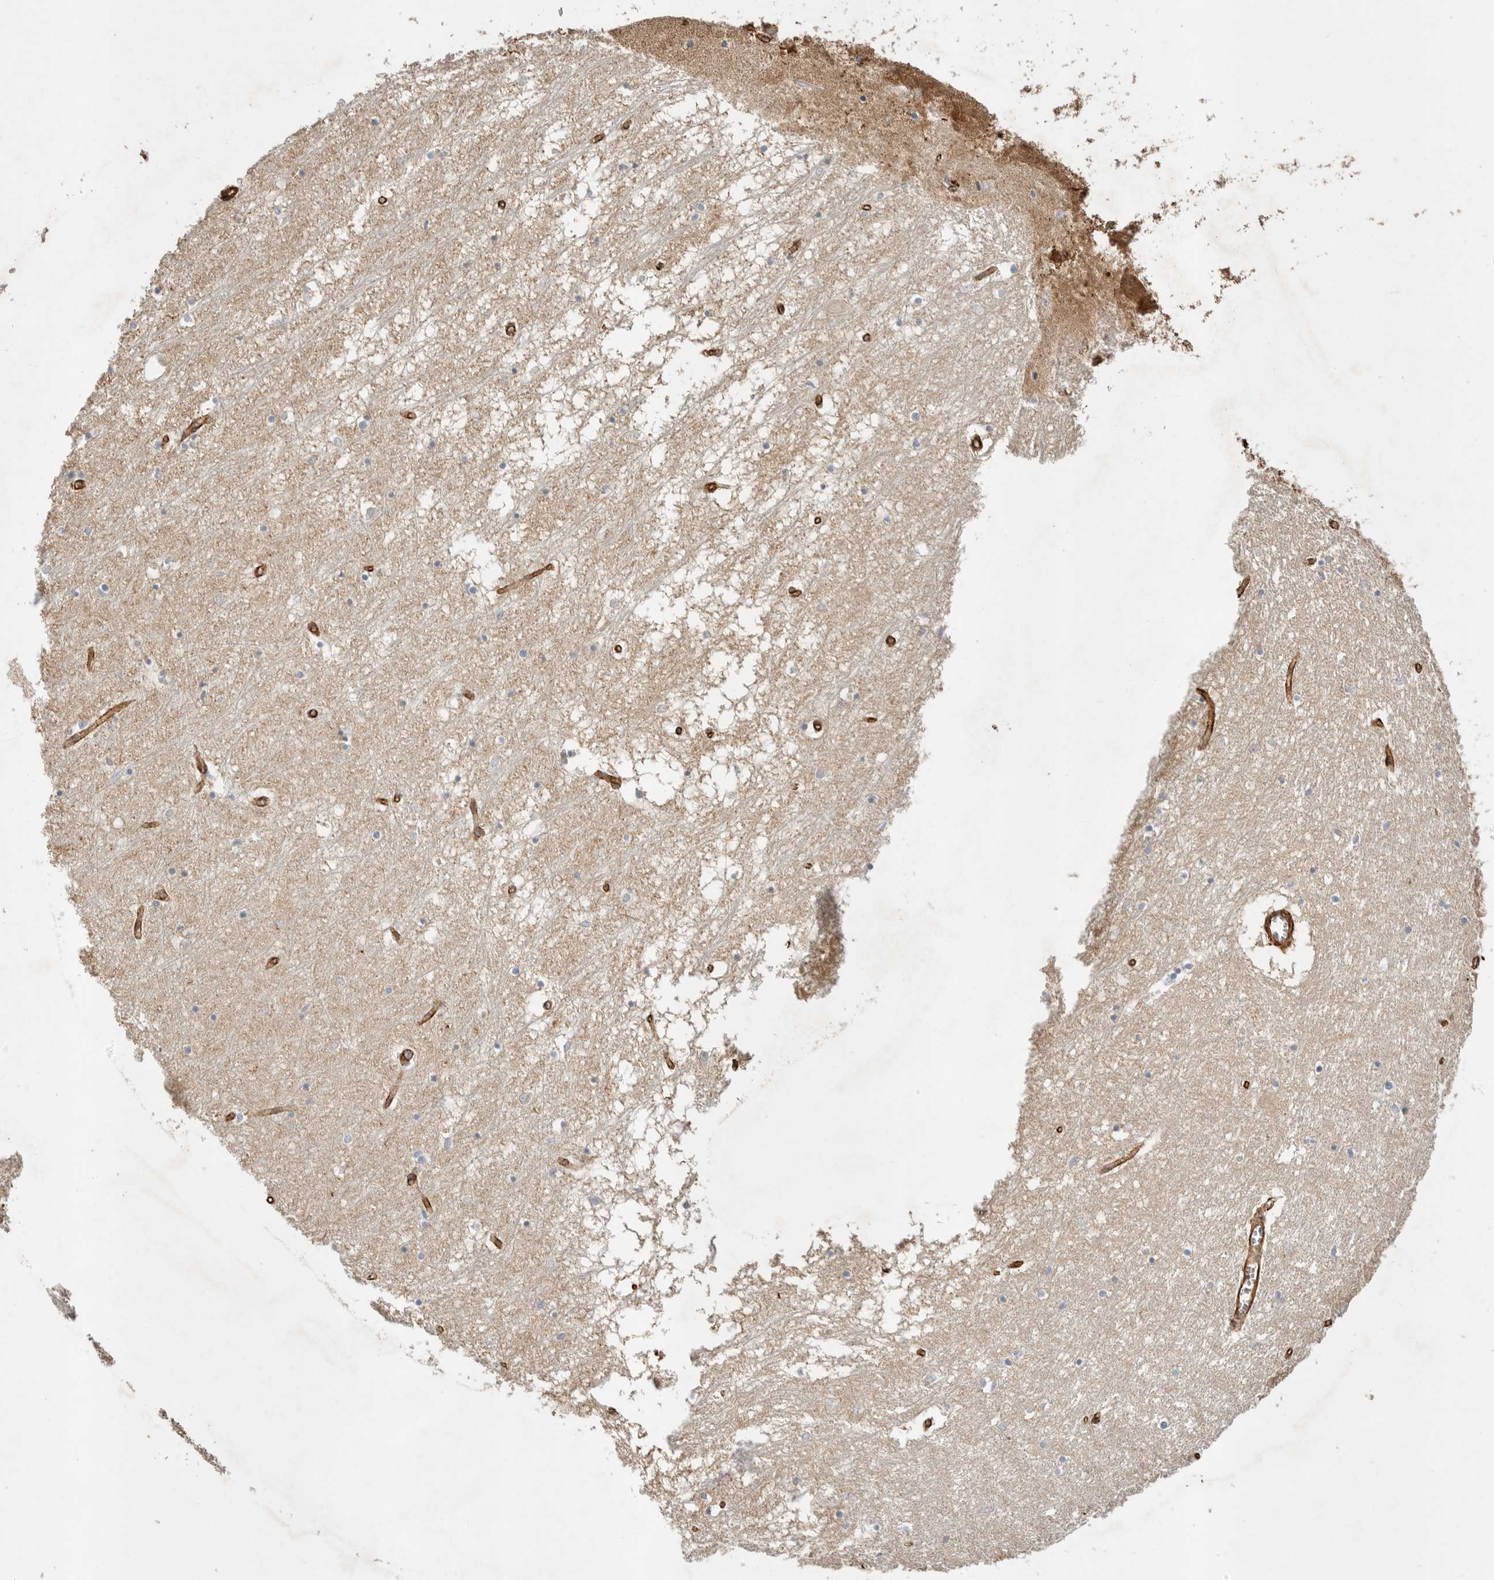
{"staining": {"intensity": "negative", "quantity": "none", "location": "none"}, "tissue": "hippocampus", "cell_type": "Glial cells", "image_type": "normal", "snomed": [{"axis": "morphology", "description": "Normal tissue, NOS"}, {"axis": "topography", "description": "Hippocampus"}], "caption": "High magnification brightfield microscopy of unremarkable hippocampus stained with DAB (3,3'-diaminobenzidine) (brown) and counterstained with hematoxylin (blue): glial cells show no significant positivity. (Immunohistochemistry (ihc), brightfield microscopy, high magnification).", "gene": "JMJD4", "patient": {"sex": "male", "age": 70}}